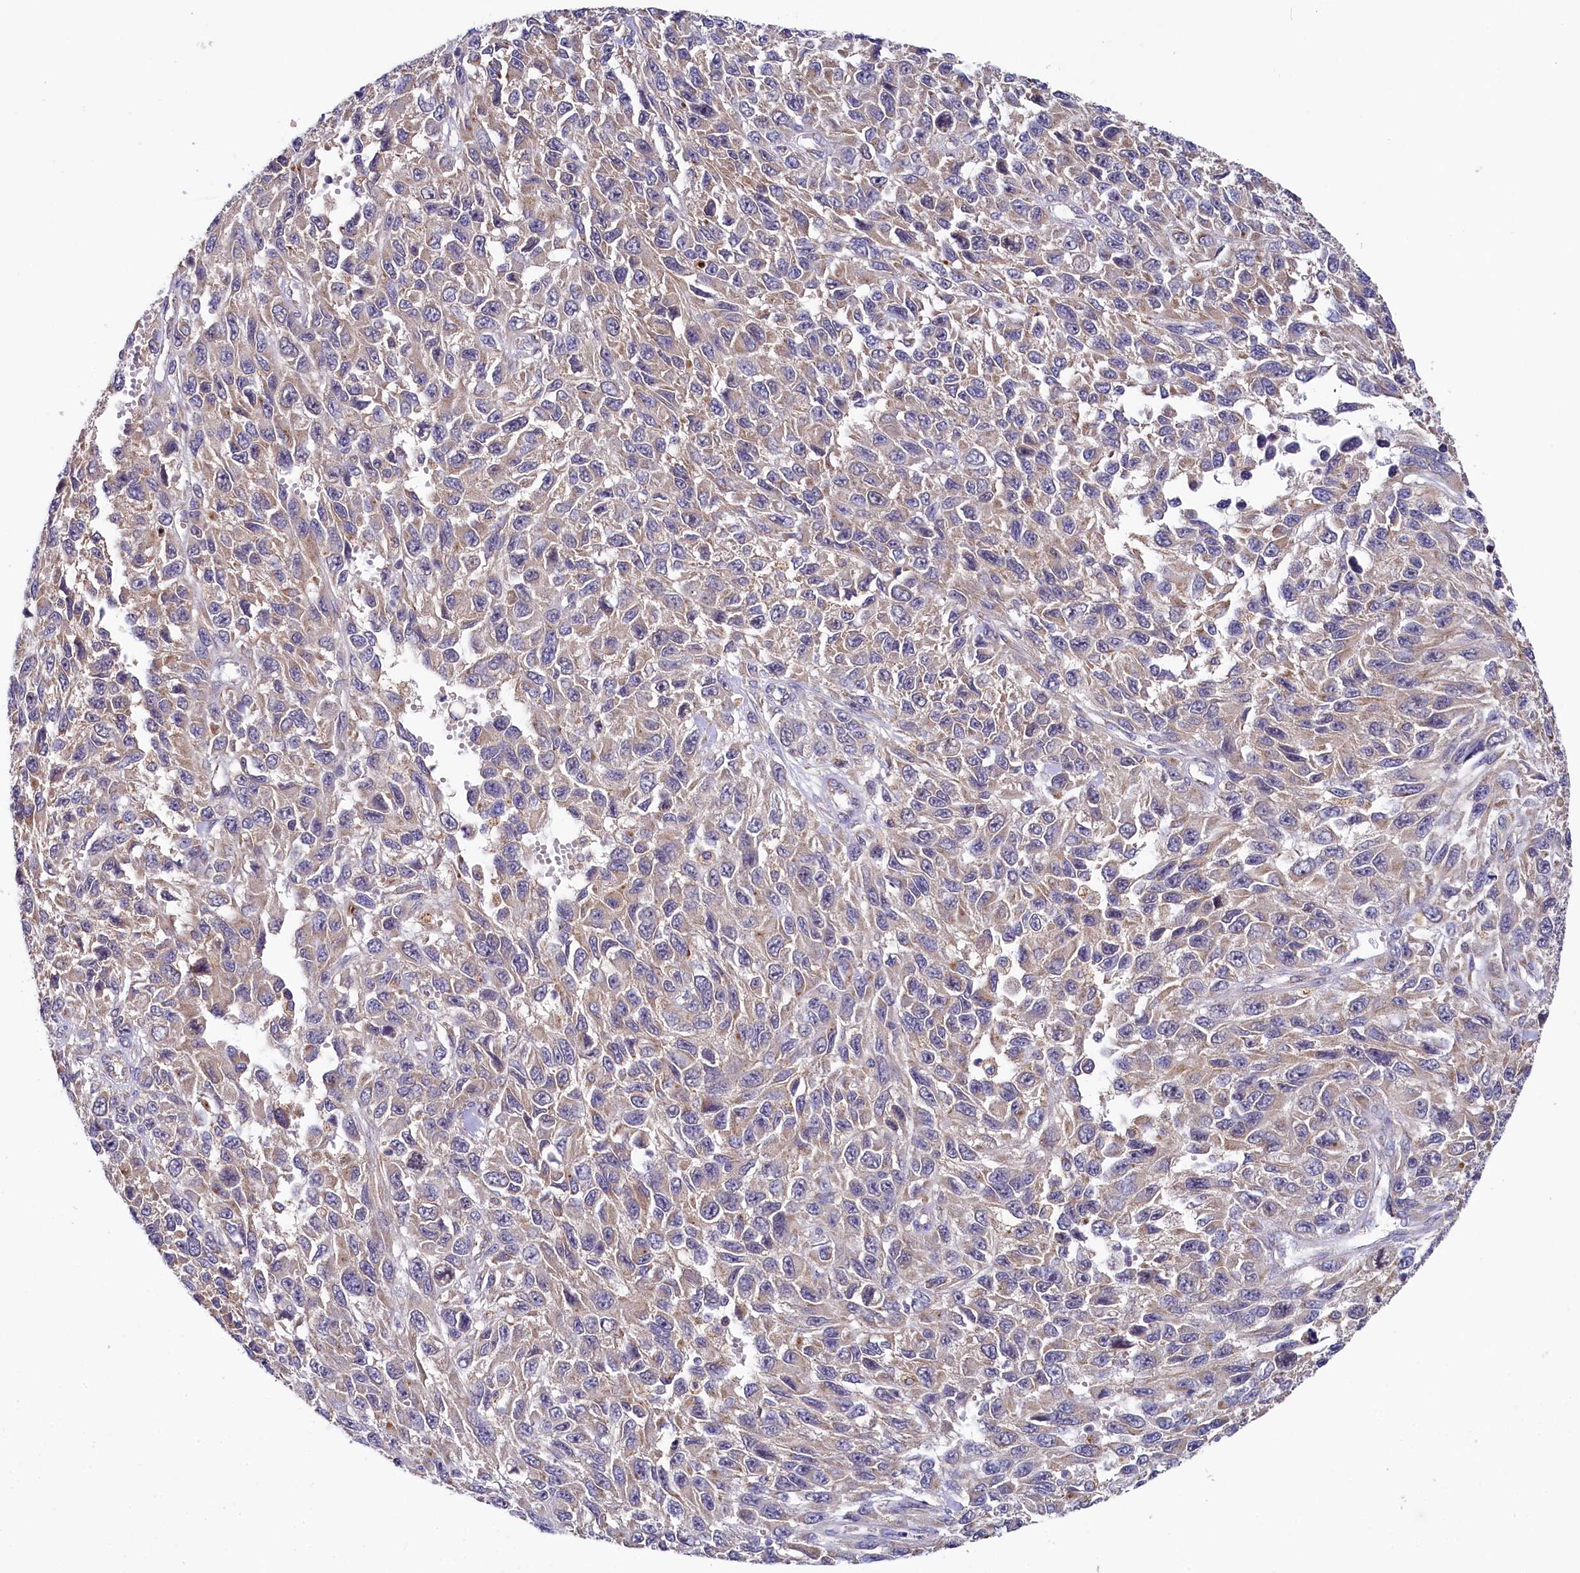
{"staining": {"intensity": "negative", "quantity": "none", "location": "none"}, "tissue": "melanoma", "cell_type": "Tumor cells", "image_type": "cancer", "snomed": [{"axis": "morphology", "description": "Normal tissue, NOS"}, {"axis": "morphology", "description": "Malignant melanoma, NOS"}, {"axis": "topography", "description": "Skin"}], "caption": "Malignant melanoma was stained to show a protein in brown. There is no significant staining in tumor cells.", "gene": "SPINK9", "patient": {"sex": "female", "age": 96}}